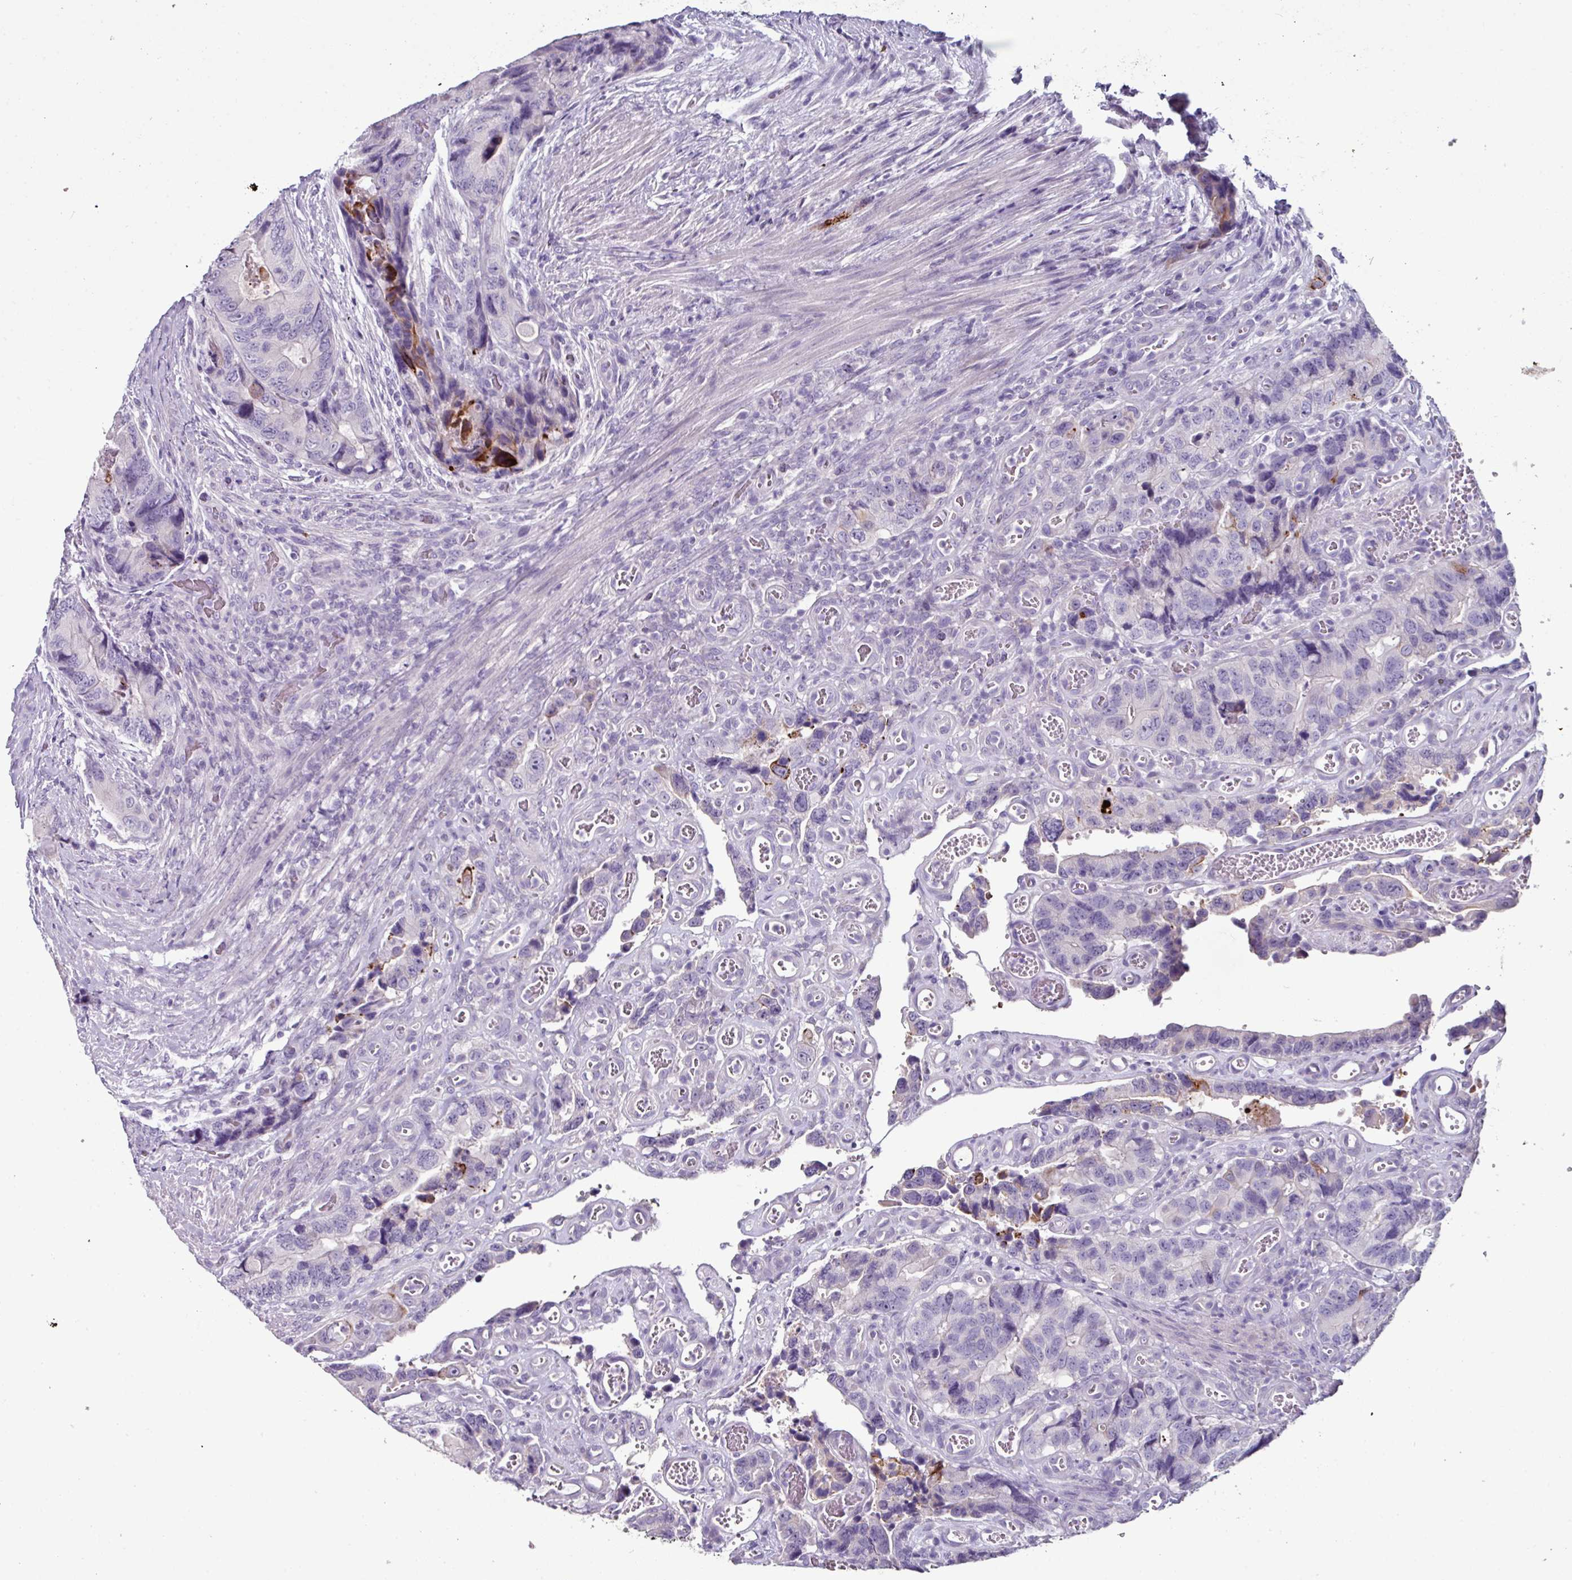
{"staining": {"intensity": "negative", "quantity": "none", "location": "none"}, "tissue": "colorectal cancer", "cell_type": "Tumor cells", "image_type": "cancer", "snomed": [{"axis": "morphology", "description": "Adenocarcinoma, NOS"}, {"axis": "topography", "description": "Colon"}], "caption": "Tumor cells are negative for protein expression in human colorectal cancer.", "gene": "GLP2R", "patient": {"sex": "male", "age": 84}}